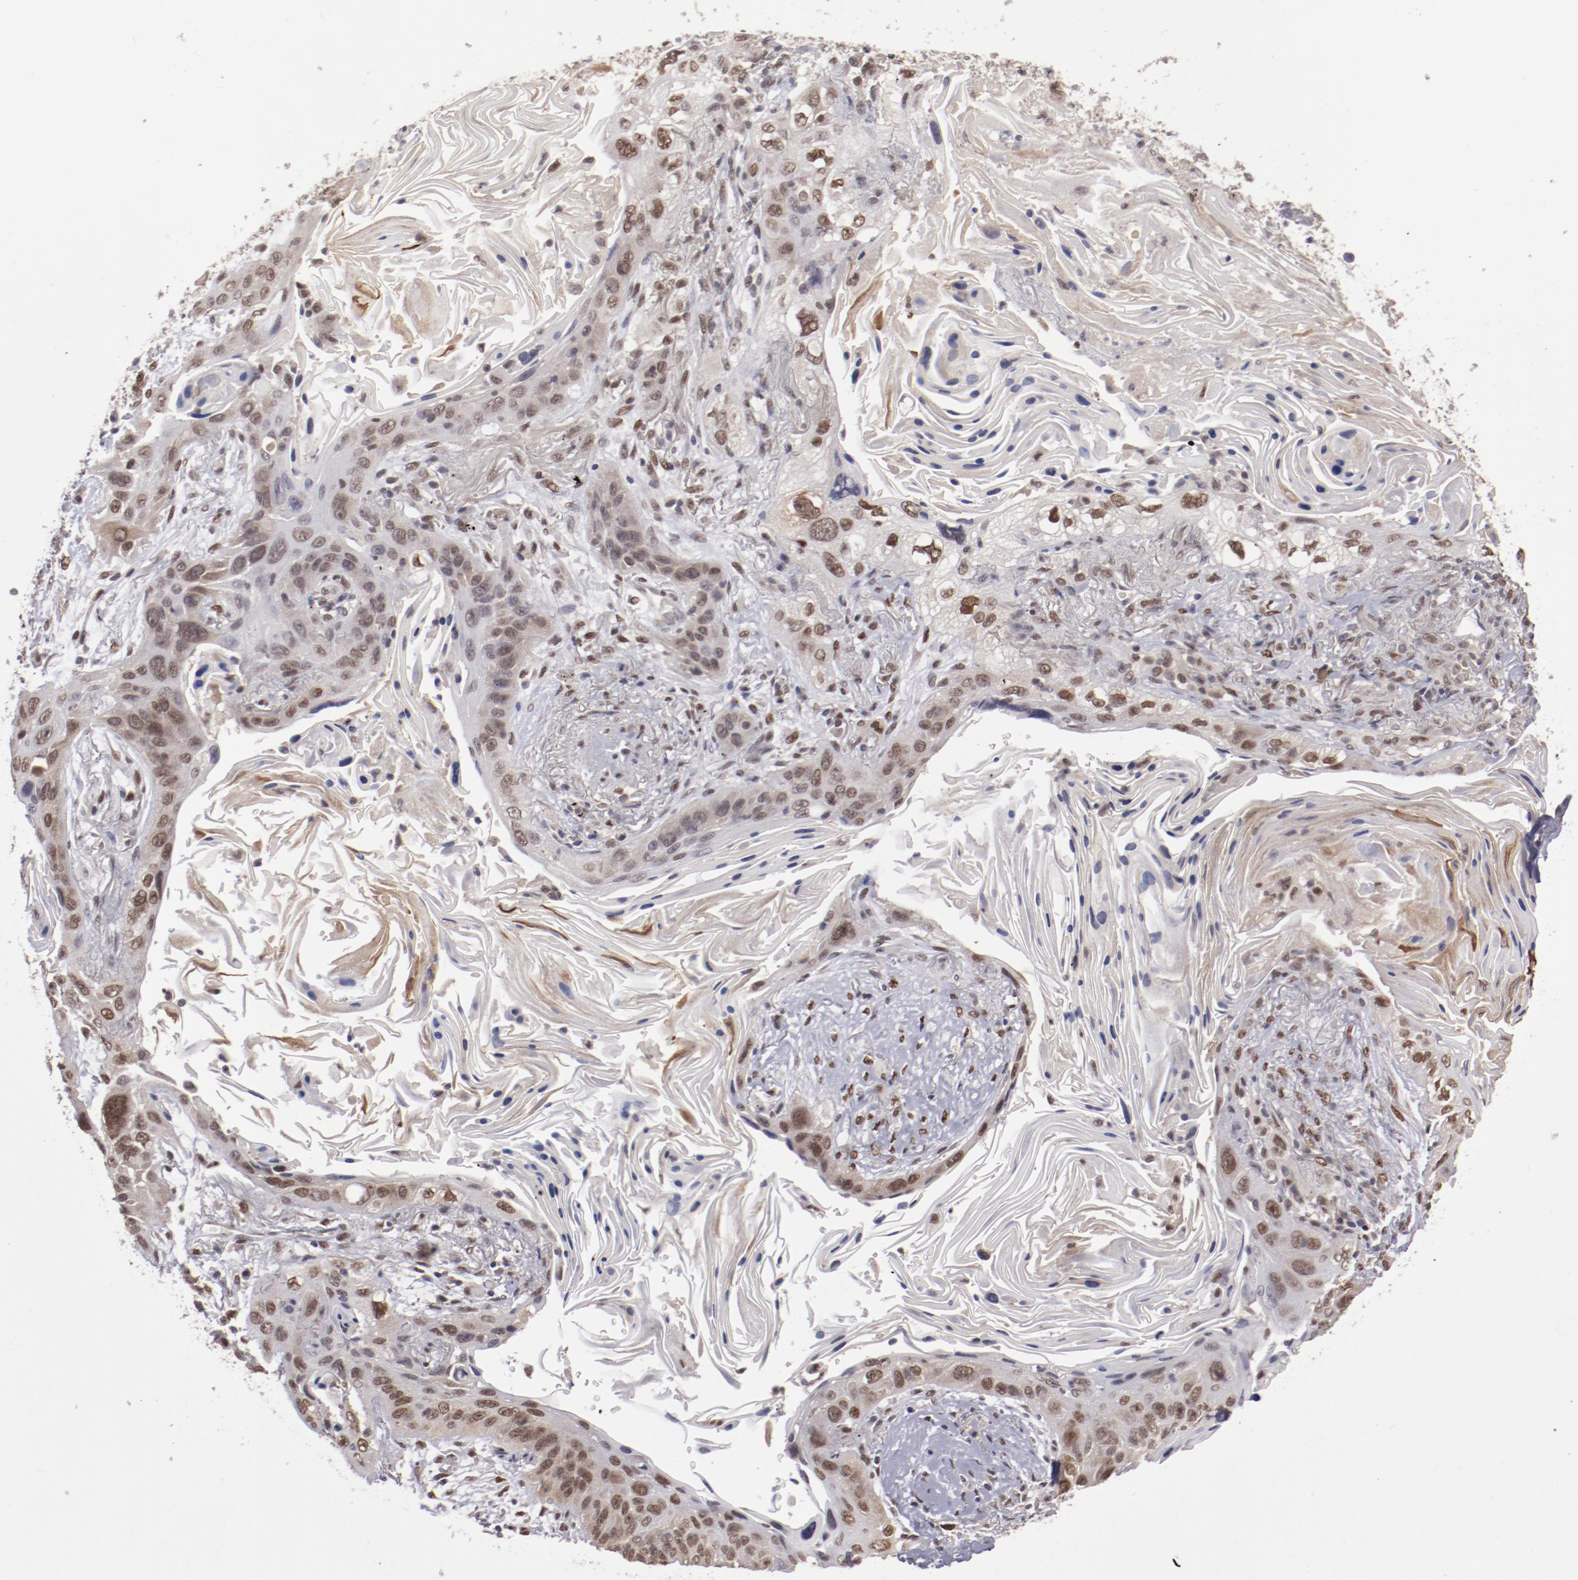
{"staining": {"intensity": "moderate", "quantity": "25%-75%", "location": "nuclear"}, "tissue": "lung cancer", "cell_type": "Tumor cells", "image_type": "cancer", "snomed": [{"axis": "morphology", "description": "Squamous cell carcinoma, NOS"}, {"axis": "topography", "description": "Lung"}], "caption": "Lung cancer stained with a protein marker reveals moderate staining in tumor cells.", "gene": "ARNT", "patient": {"sex": "female", "age": 67}}